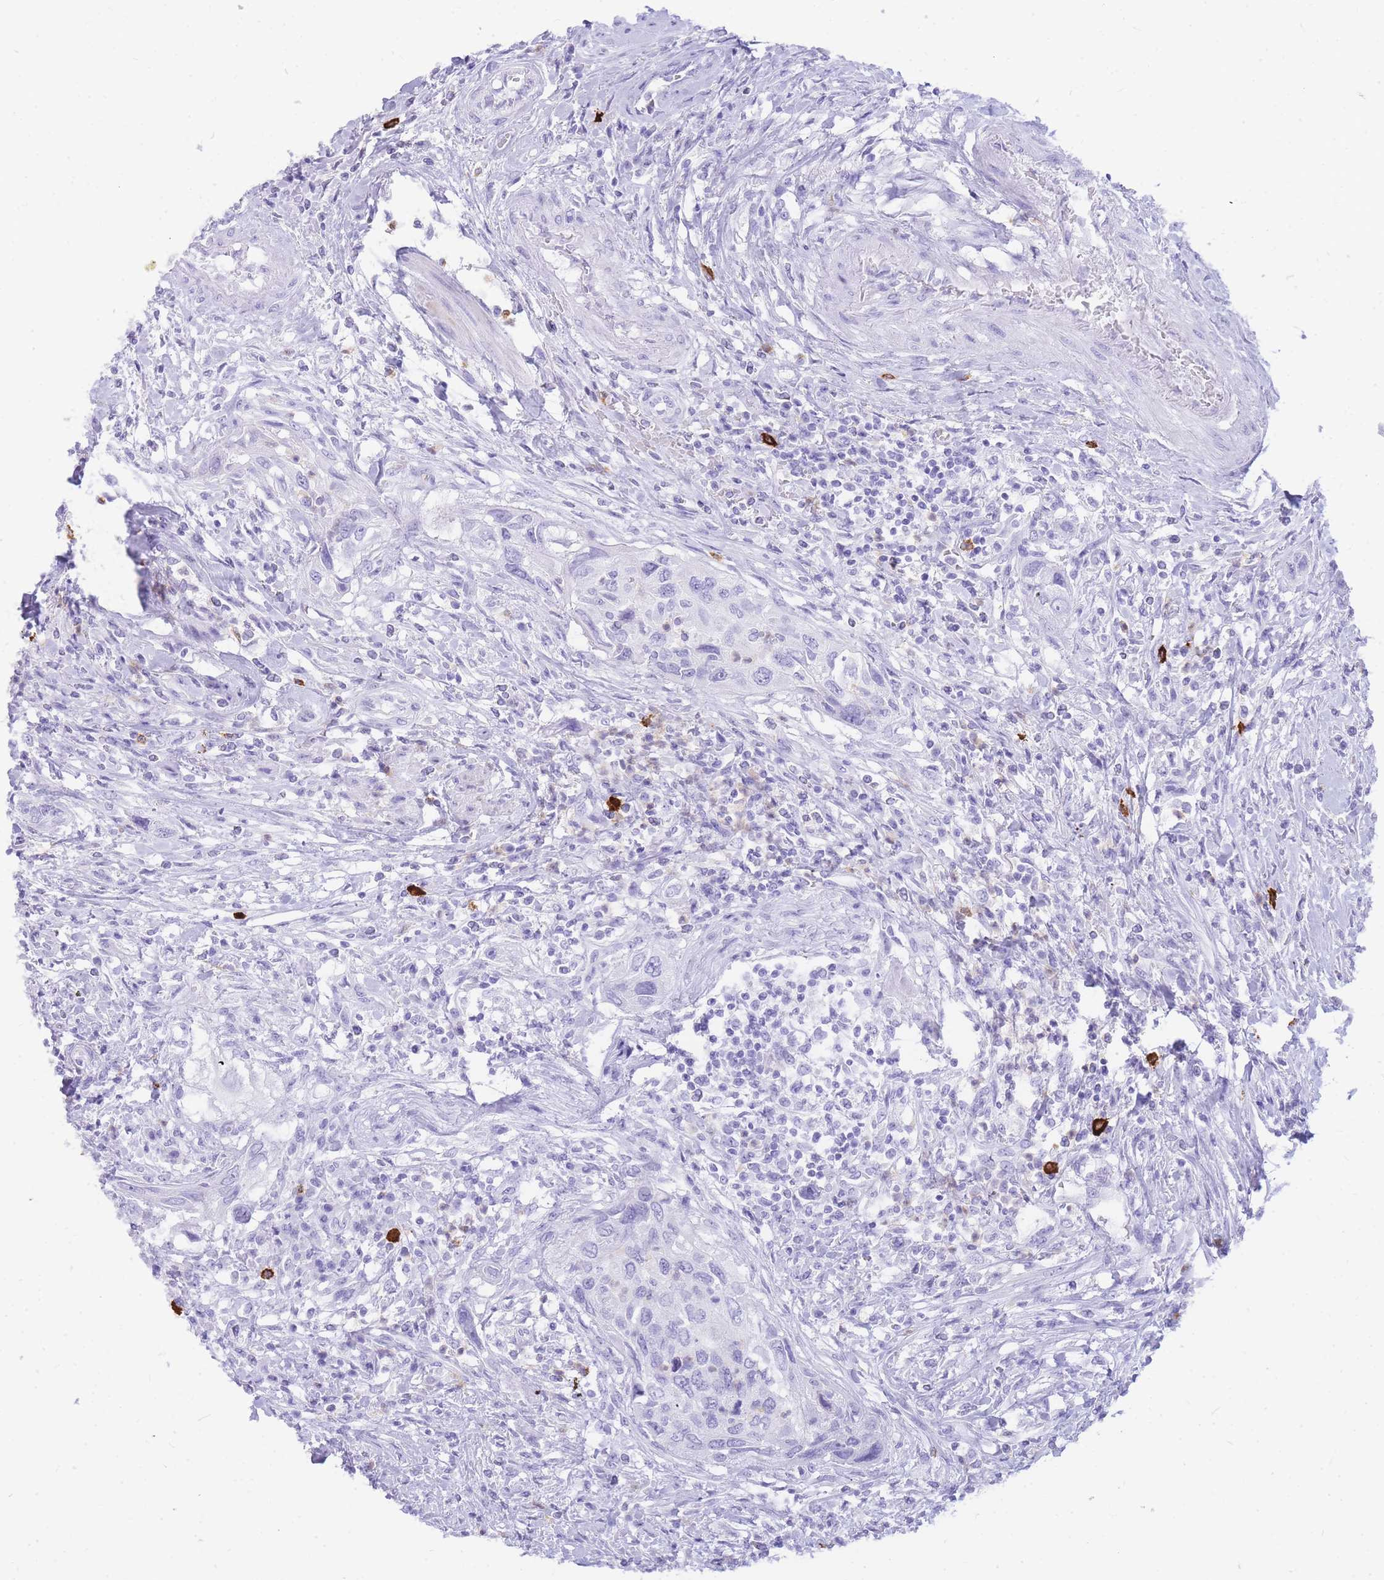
{"staining": {"intensity": "negative", "quantity": "none", "location": "none"}, "tissue": "urothelial cancer", "cell_type": "Tumor cells", "image_type": "cancer", "snomed": [{"axis": "morphology", "description": "Urothelial carcinoma, High grade"}, {"axis": "topography", "description": "Urinary bladder"}], "caption": "The IHC photomicrograph has no significant expression in tumor cells of high-grade urothelial carcinoma tissue. (DAB immunohistochemistry visualized using brightfield microscopy, high magnification).", "gene": "HERC1", "patient": {"sex": "female", "age": 60}}